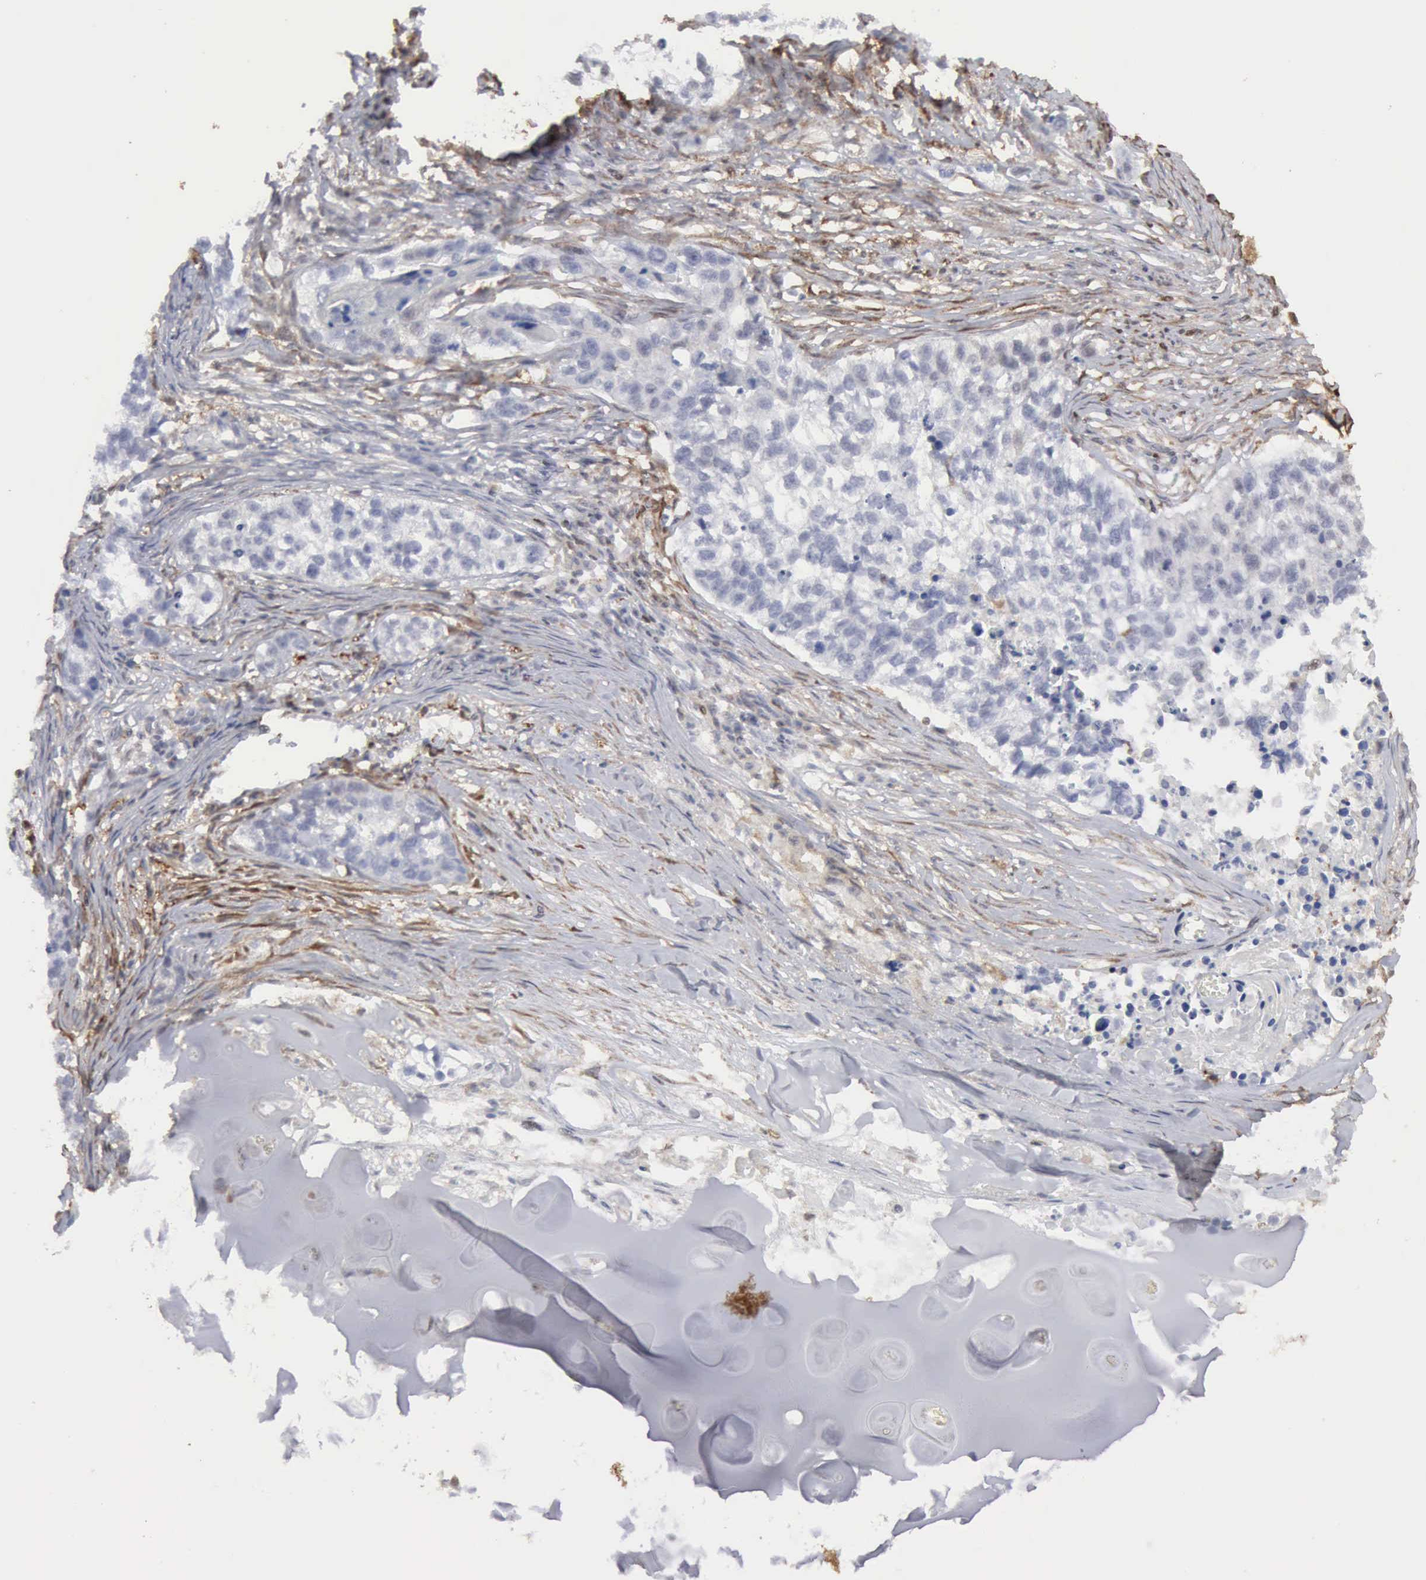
{"staining": {"intensity": "negative", "quantity": "none", "location": "none"}, "tissue": "lung cancer", "cell_type": "Tumor cells", "image_type": "cancer", "snomed": [{"axis": "morphology", "description": "Squamous cell carcinoma, NOS"}, {"axis": "topography", "description": "Lymph node"}, {"axis": "topography", "description": "Lung"}], "caption": "Lung cancer (squamous cell carcinoma) stained for a protein using immunohistochemistry displays no staining tumor cells.", "gene": "STAT1", "patient": {"sex": "male", "age": 74}}